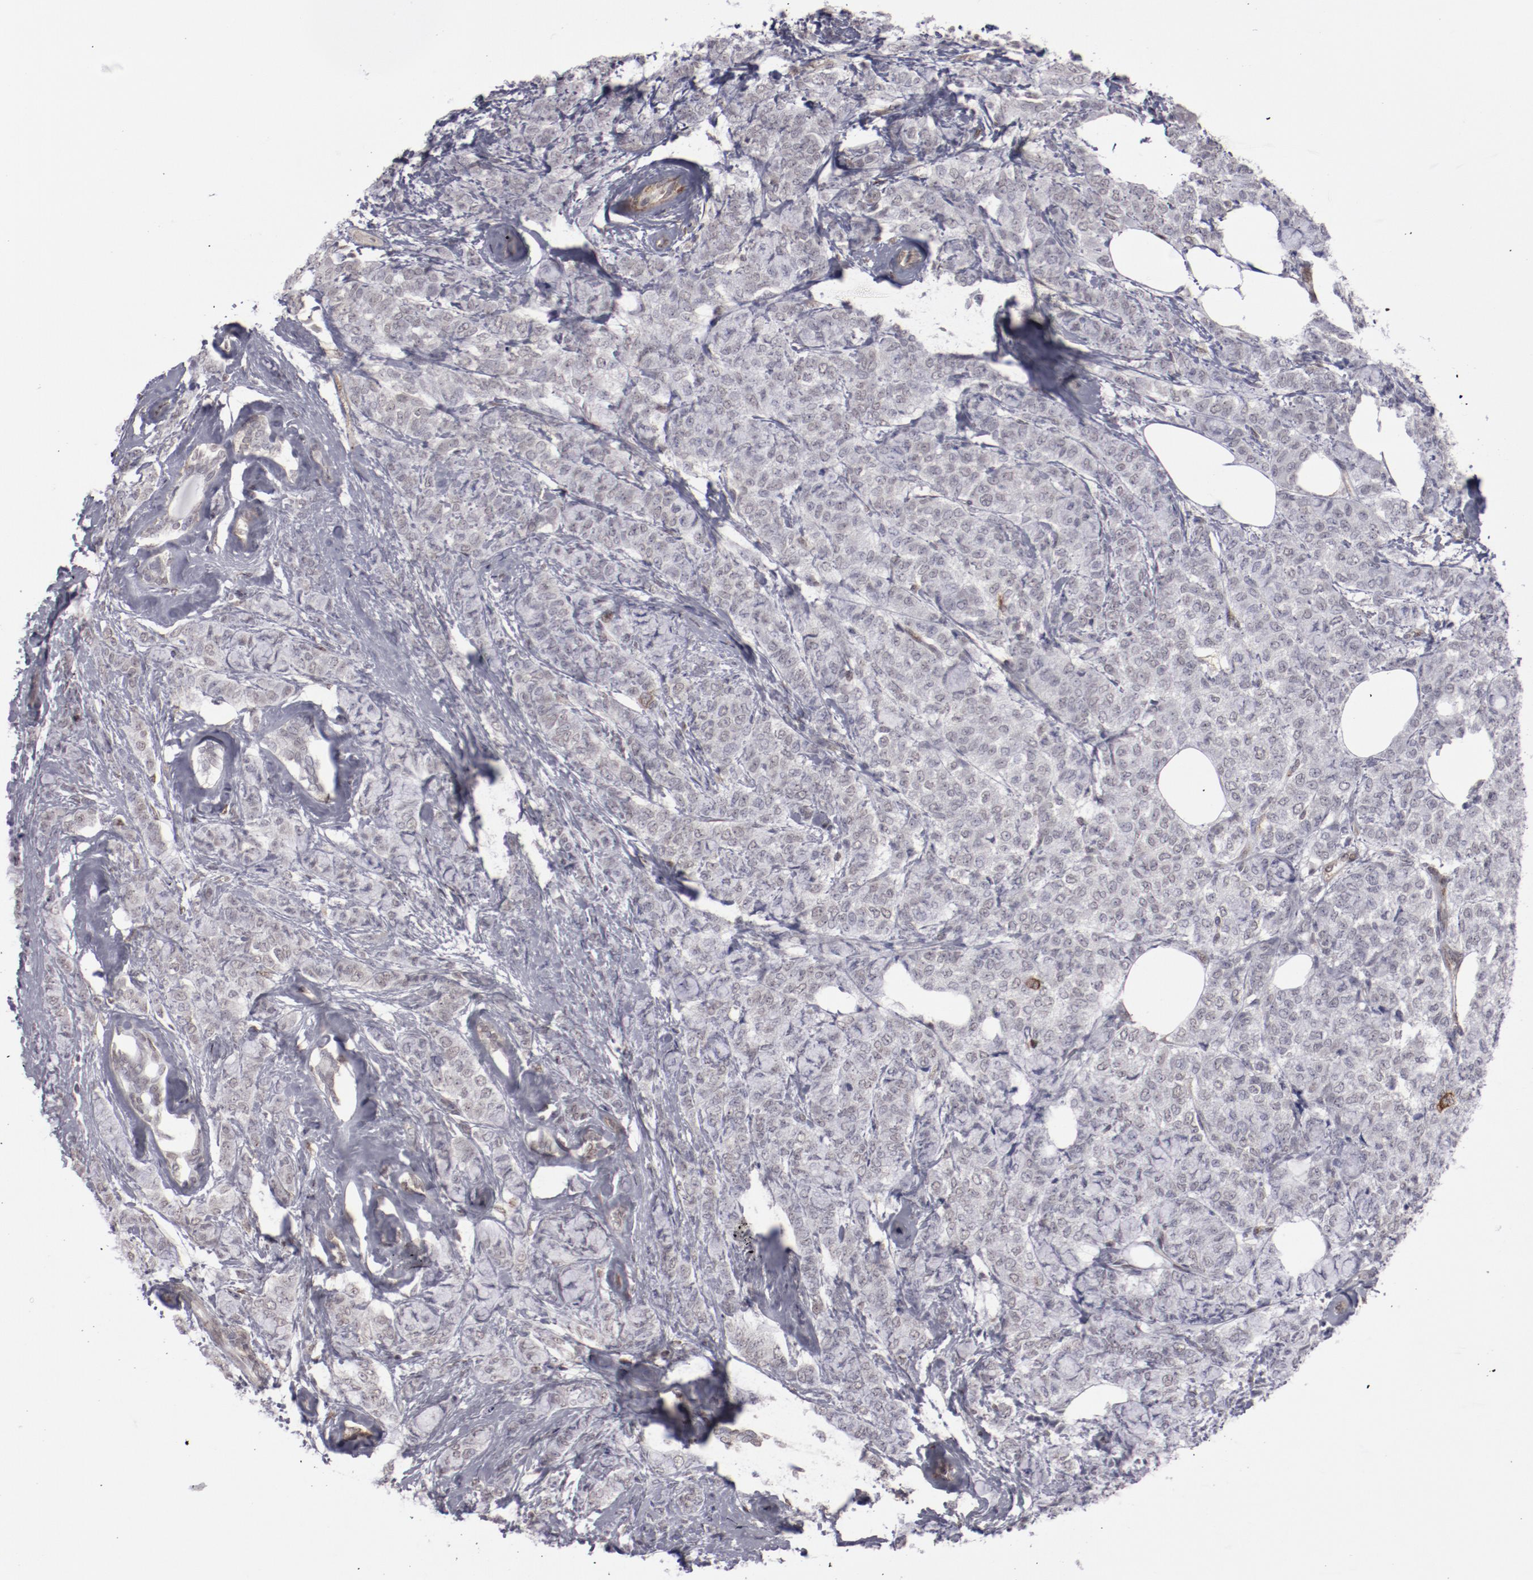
{"staining": {"intensity": "negative", "quantity": "none", "location": "none"}, "tissue": "breast cancer", "cell_type": "Tumor cells", "image_type": "cancer", "snomed": [{"axis": "morphology", "description": "Lobular carcinoma"}, {"axis": "topography", "description": "Breast"}], "caption": "Immunohistochemistry (IHC) histopathology image of neoplastic tissue: human breast lobular carcinoma stained with DAB (3,3'-diaminobenzidine) displays no significant protein positivity in tumor cells.", "gene": "LEF1", "patient": {"sex": "female", "age": 60}}